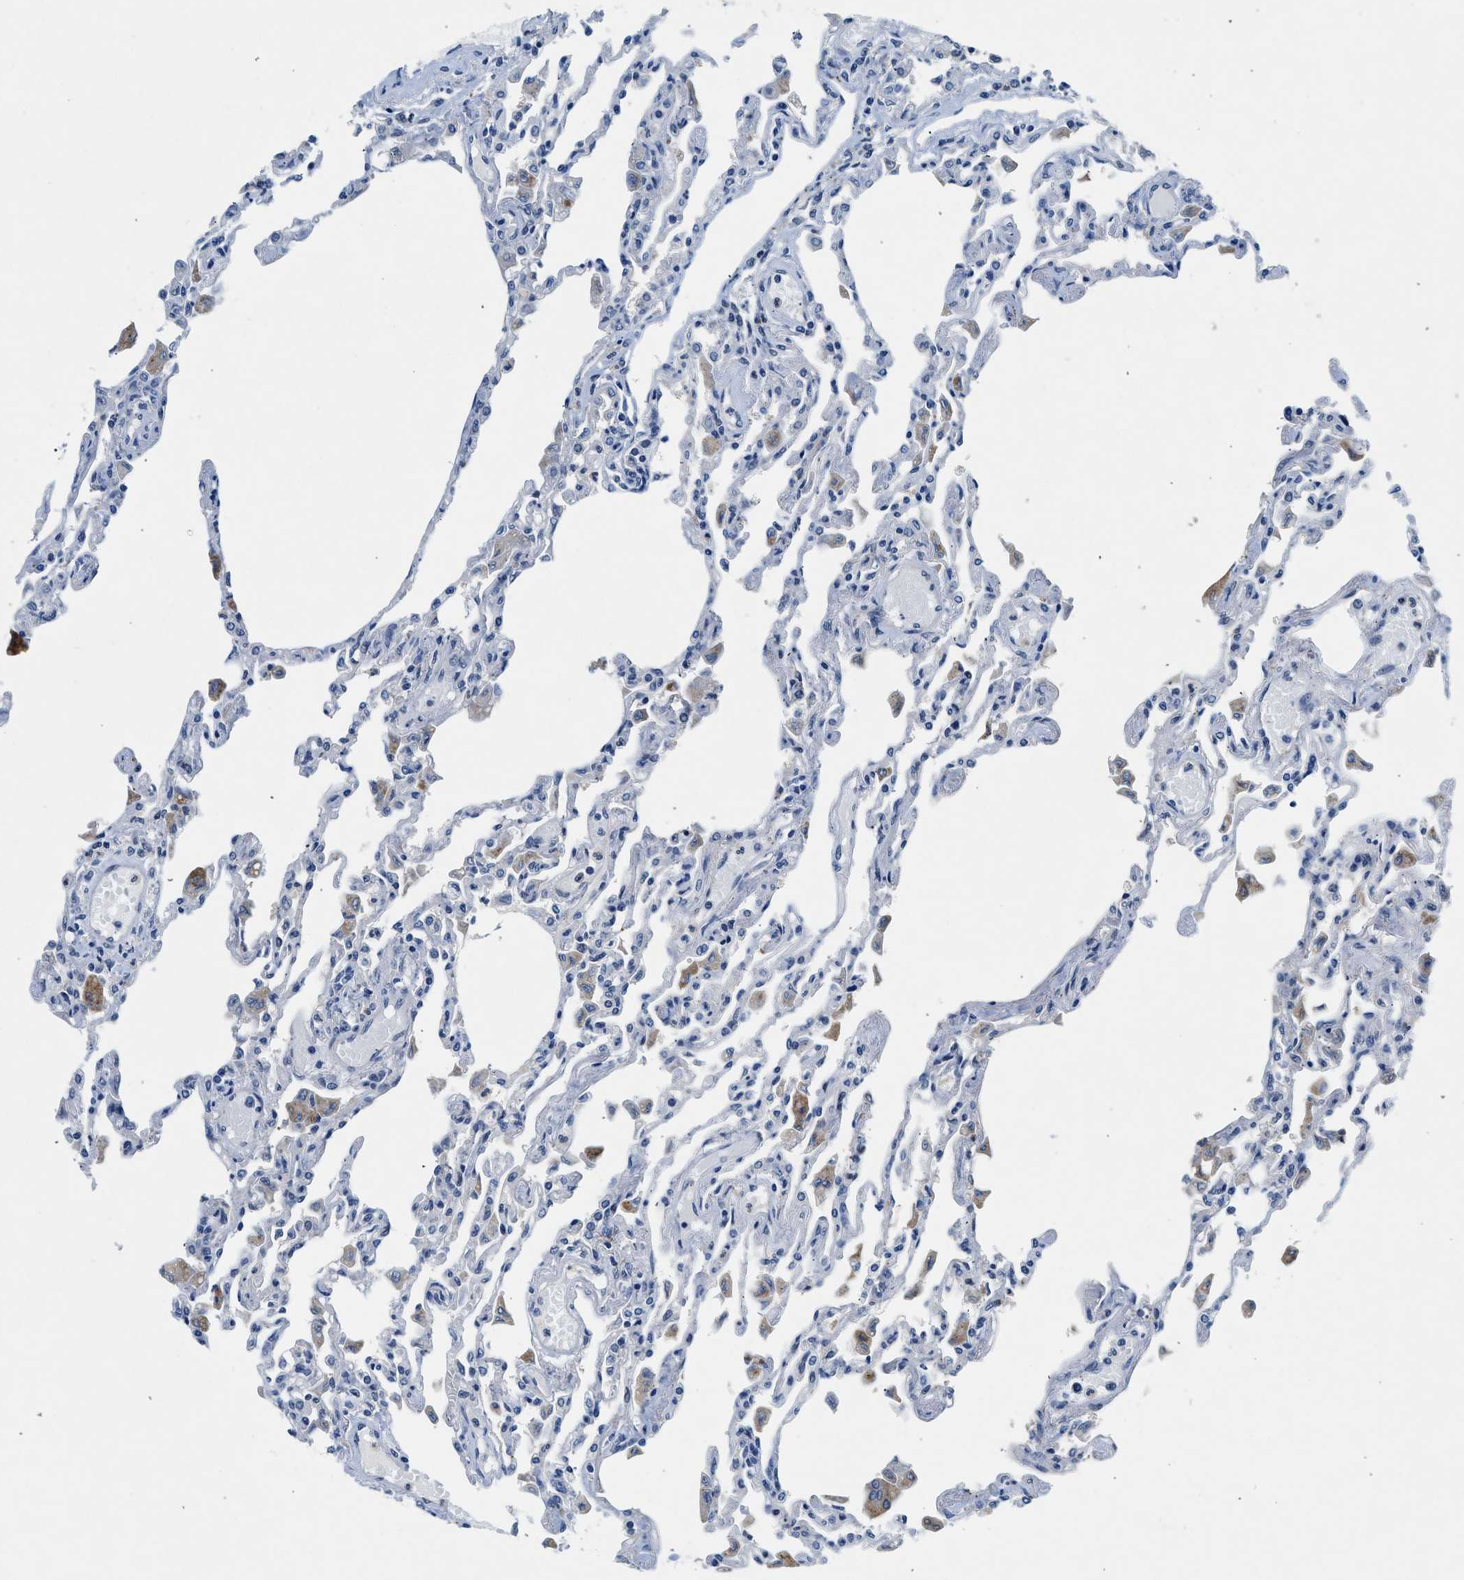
{"staining": {"intensity": "negative", "quantity": "none", "location": "none"}, "tissue": "lung", "cell_type": "Alveolar cells", "image_type": "normal", "snomed": [{"axis": "morphology", "description": "Normal tissue, NOS"}, {"axis": "topography", "description": "Bronchus"}, {"axis": "topography", "description": "Lung"}], "caption": "This photomicrograph is of normal lung stained with immunohistochemistry (IHC) to label a protein in brown with the nuclei are counter-stained blue. There is no expression in alveolar cells. (Stains: DAB immunohistochemistry with hematoxylin counter stain, Microscopy: brightfield microscopy at high magnification).", "gene": "COPS2", "patient": {"sex": "female", "age": 49}}